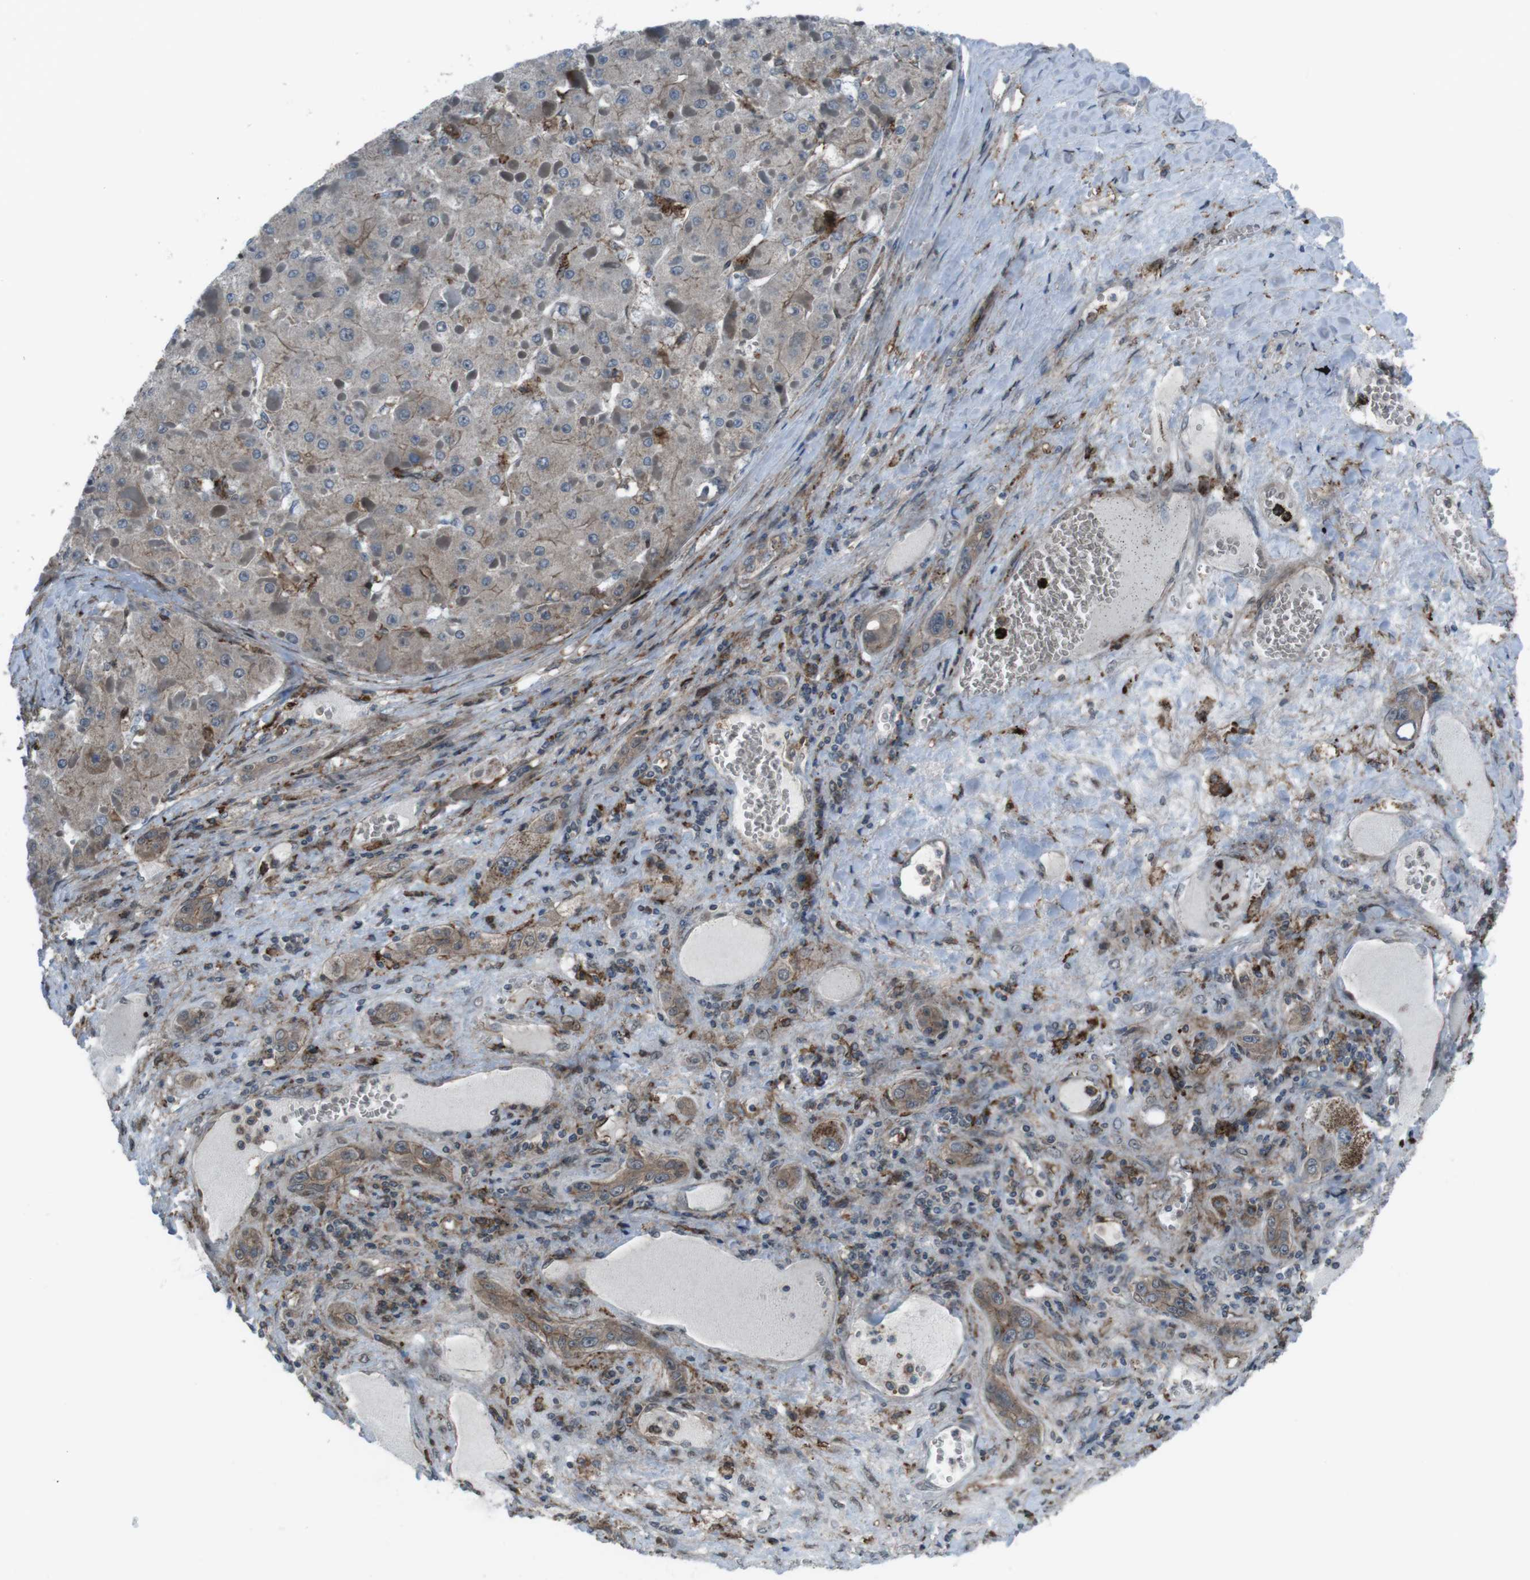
{"staining": {"intensity": "weak", "quantity": ">75%", "location": "cytoplasmic/membranous"}, "tissue": "liver cancer", "cell_type": "Tumor cells", "image_type": "cancer", "snomed": [{"axis": "morphology", "description": "Carcinoma, Hepatocellular, NOS"}, {"axis": "topography", "description": "Liver"}], "caption": "Immunohistochemical staining of hepatocellular carcinoma (liver) shows weak cytoplasmic/membranous protein staining in about >75% of tumor cells.", "gene": "GDF10", "patient": {"sex": "female", "age": 73}}